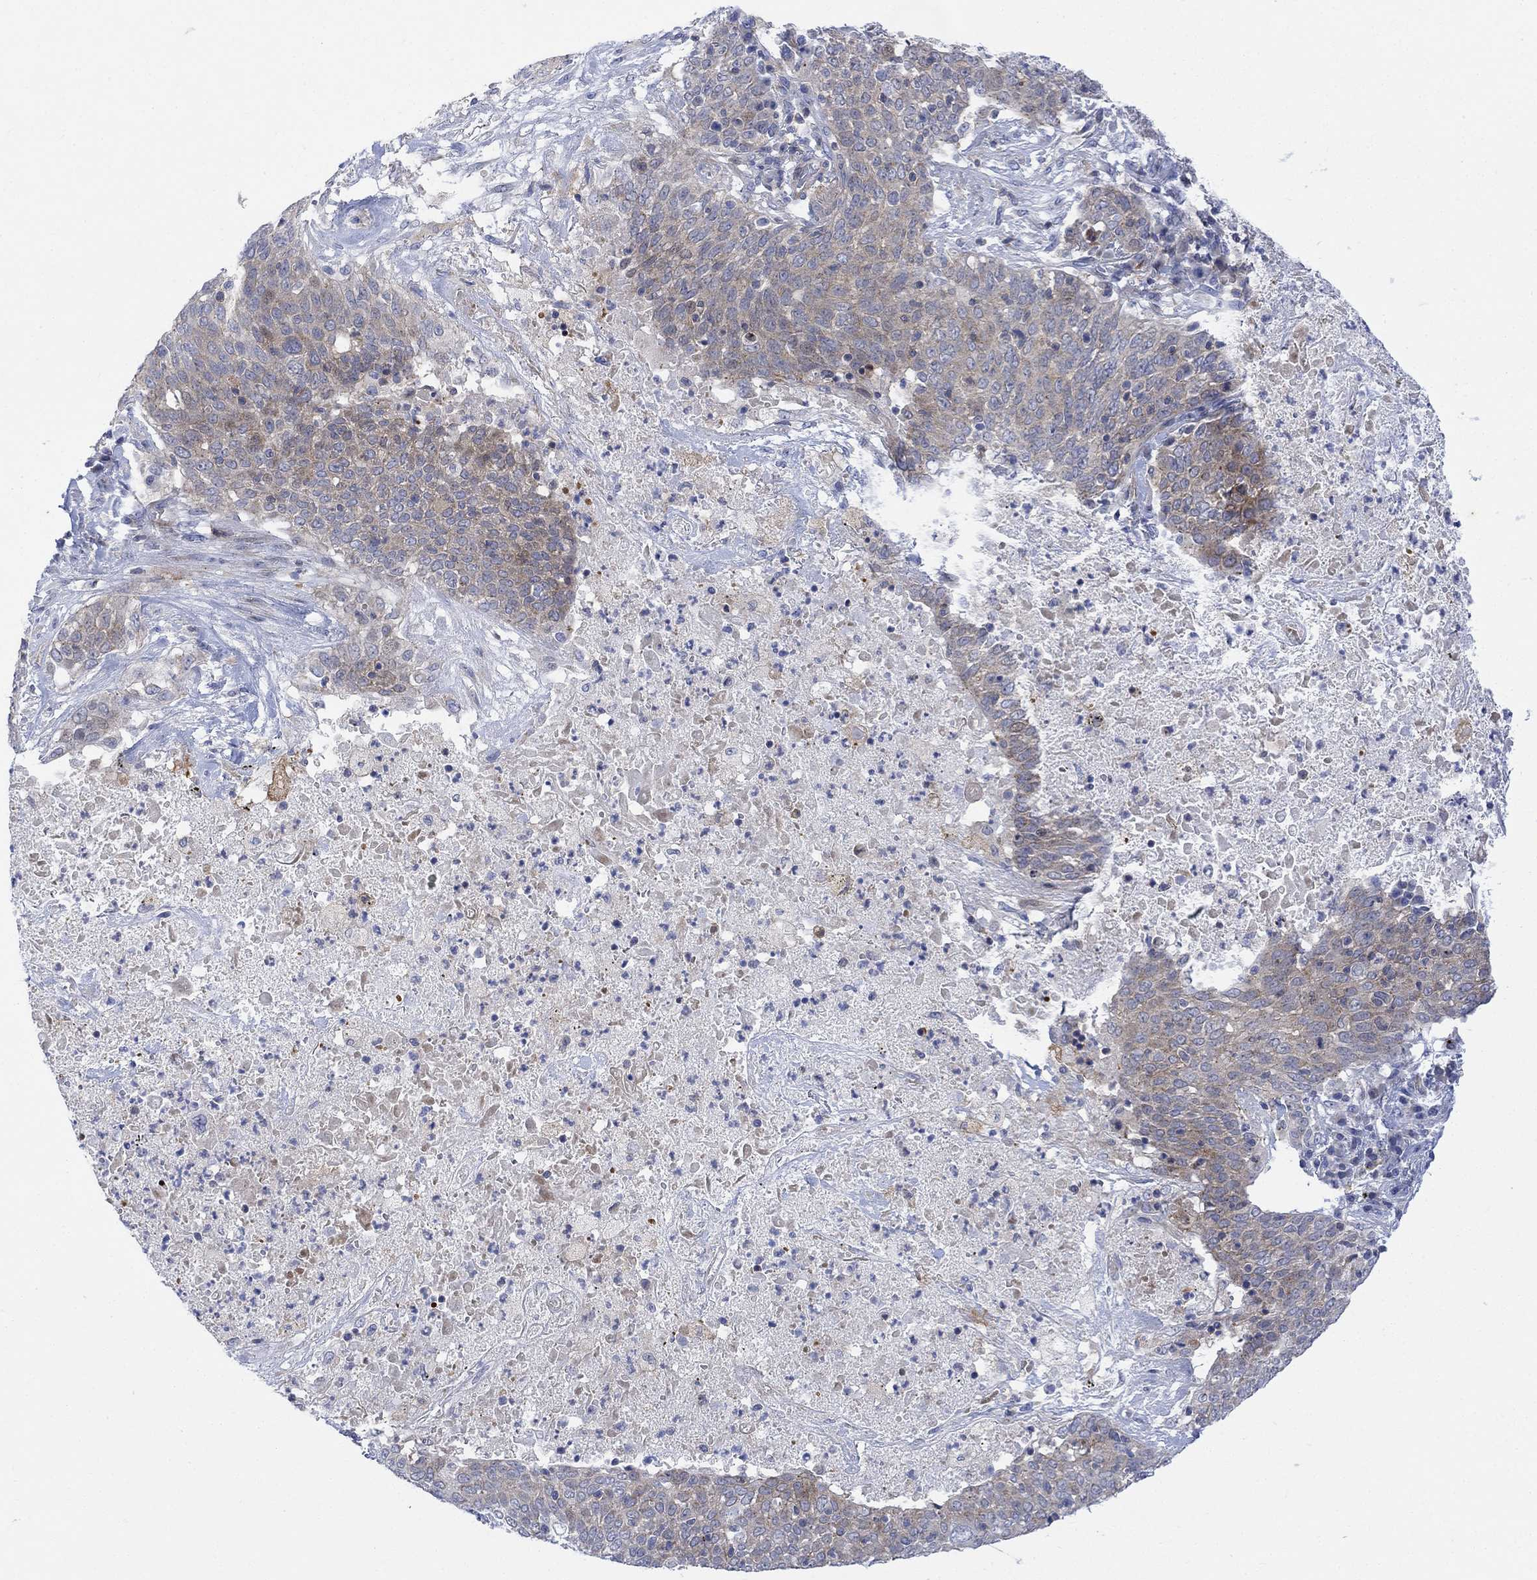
{"staining": {"intensity": "weak", "quantity": "25%-75%", "location": "cytoplasmic/membranous"}, "tissue": "lung cancer", "cell_type": "Tumor cells", "image_type": "cancer", "snomed": [{"axis": "morphology", "description": "Squamous cell carcinoma, NOS"}, {"axis": "topography", "description": "Lung"}], "caption": "High-power microscopy captured an immunohistochemistry (IHC) histopathology image of lung cancer (squamous cell carcinoma), revealing weak cytoplasmic/membranous staining in approximately 25%-75% of tumor cells.", "gene": "ARSK", "patient": {"sex": "male", "age": 82}}